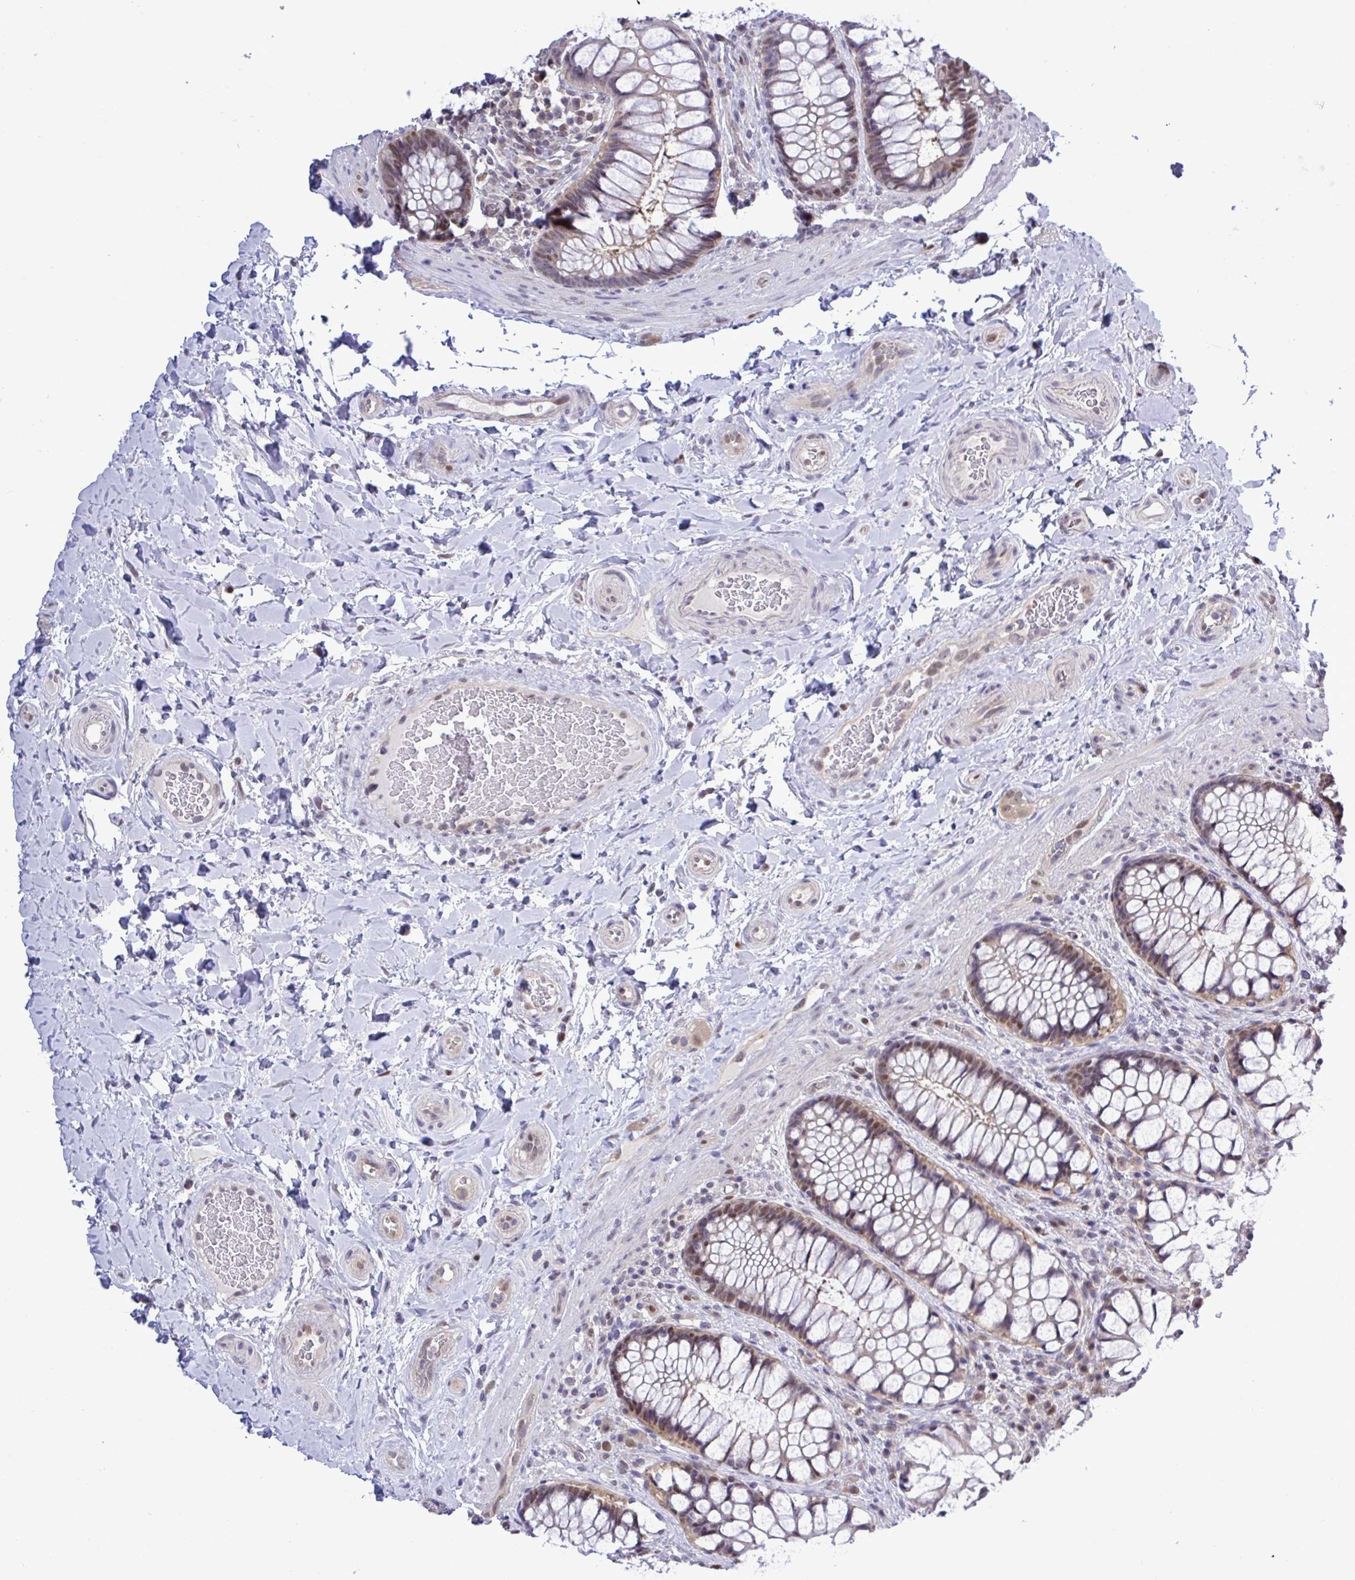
{"staining": {"intensity": "weak", "quantity": ">75%", "location": "cytoplasmic/membranous,nuclear"}, "tissue": "rectum", "cell_type": "Glandular cells", "image_type": "normal", "snomed": [{"axis": "morphology", "description": "Normal tissue, NOS"}, {"axis": "topography", "description": "Rectum"}], "caption": "Unremarkable rectum shows weak cytoplasmic/membranous,nuclear staining in about >75% of glandular cells, visualized by immunohistochemistry.", "gene": "ZNF444", "patient": {"sex": "female", "age": 58}}